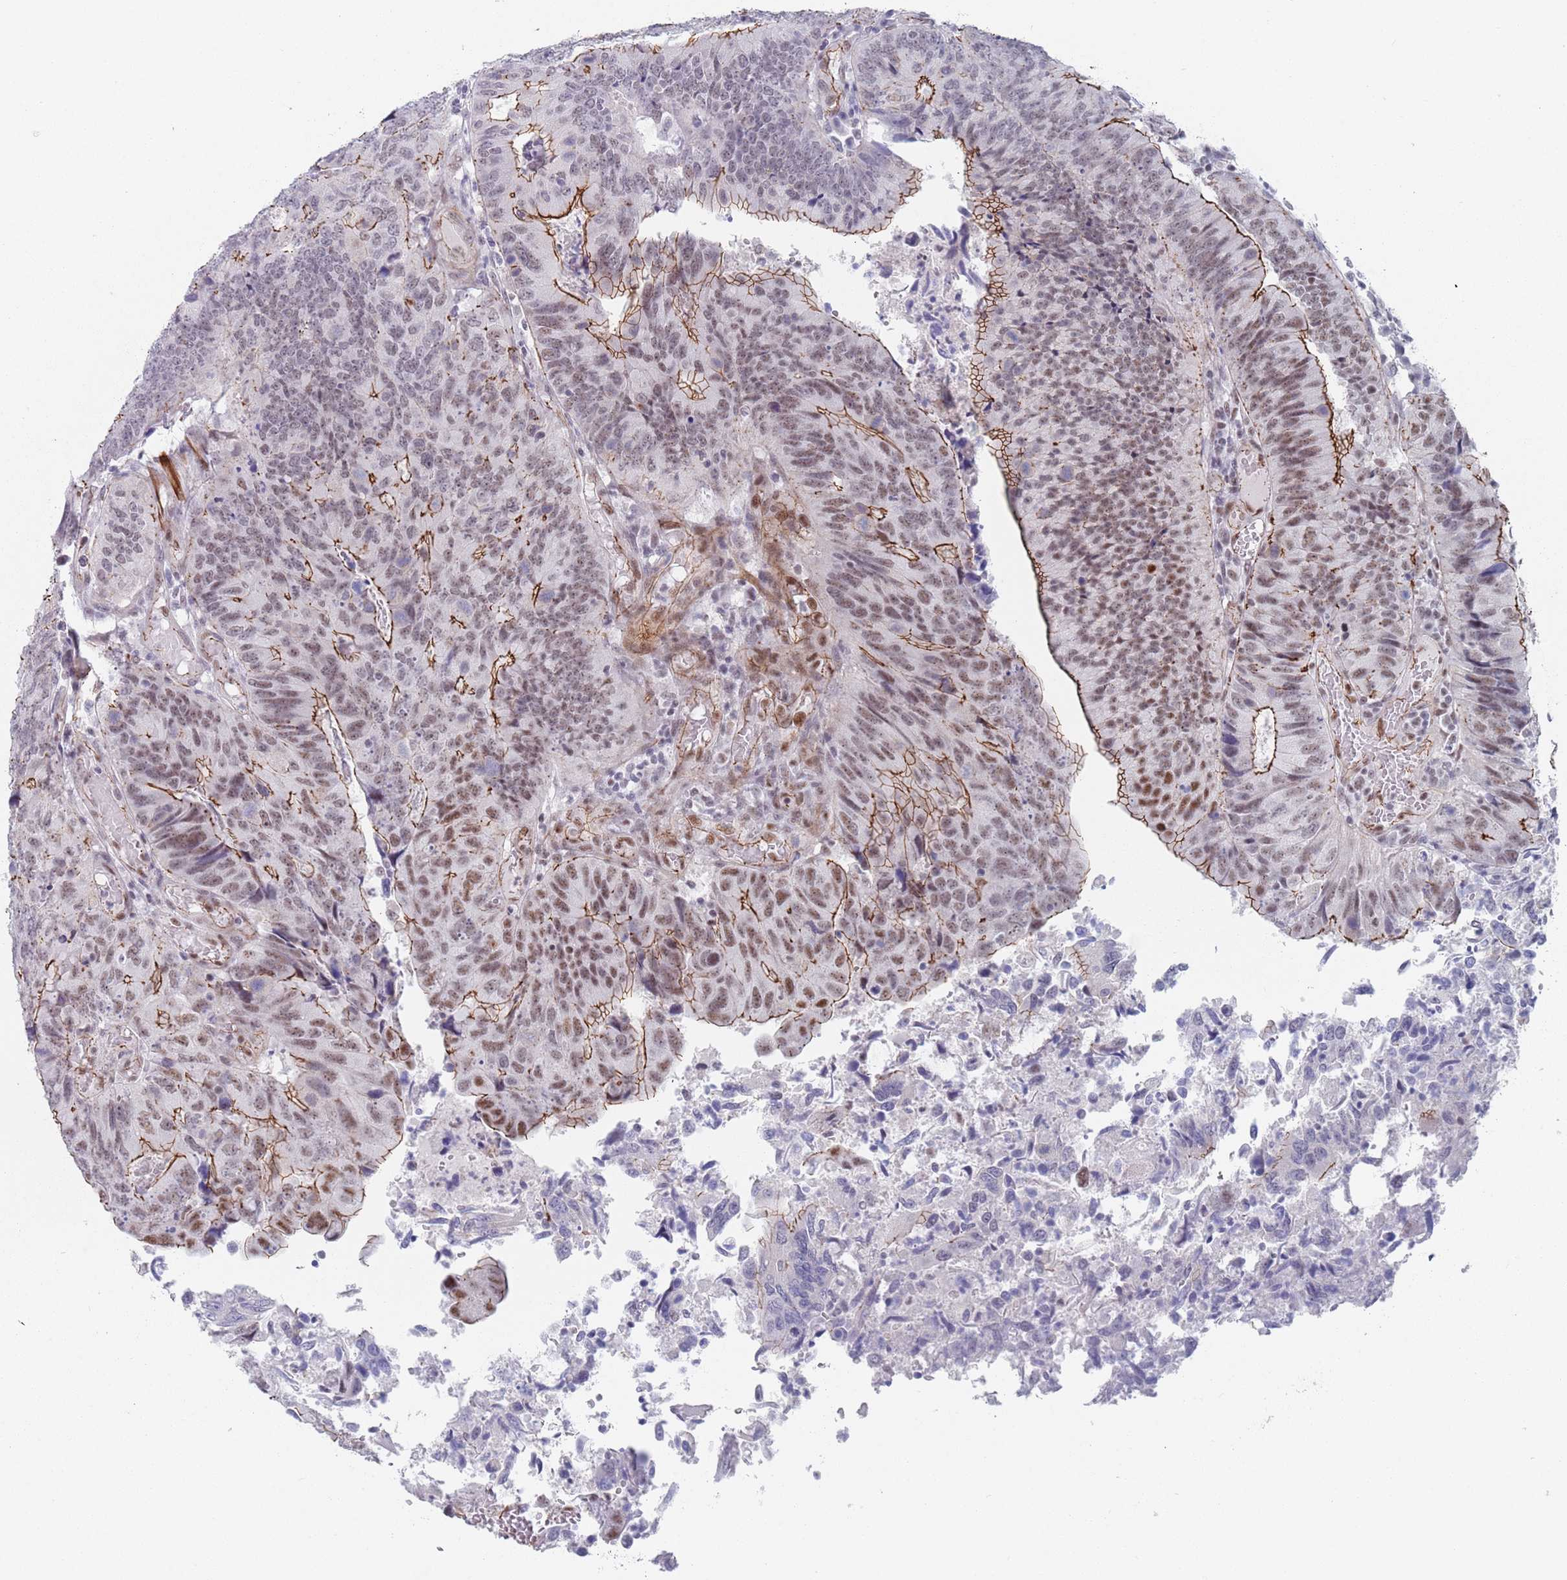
{"staining": {"intensity": "moderate", "quantity": "25%-75%", "location": "cytoplasmic/membranous,nuclear"}, "tissue": "colorectal cancer", "cell_type": "Tumor cells", "image_type": "cancer", "snomed": [{"axis": "morphology", "description": "Adenocarcinoma, NOS"}, {"axis": "topography", "description": "Colon"}], "caption": "Immunohistochemistry of human adenocarcinoma (colorectal) exhibits medium levels of moderate cytoplasmic/membranous and nuclear staining in about 25%-75% of tumor cells. (DAB = brown stain, brightfield microscopy at high magnification).", "gene": "OR5A2", "patient": {"sex": "female", "age": 67}}